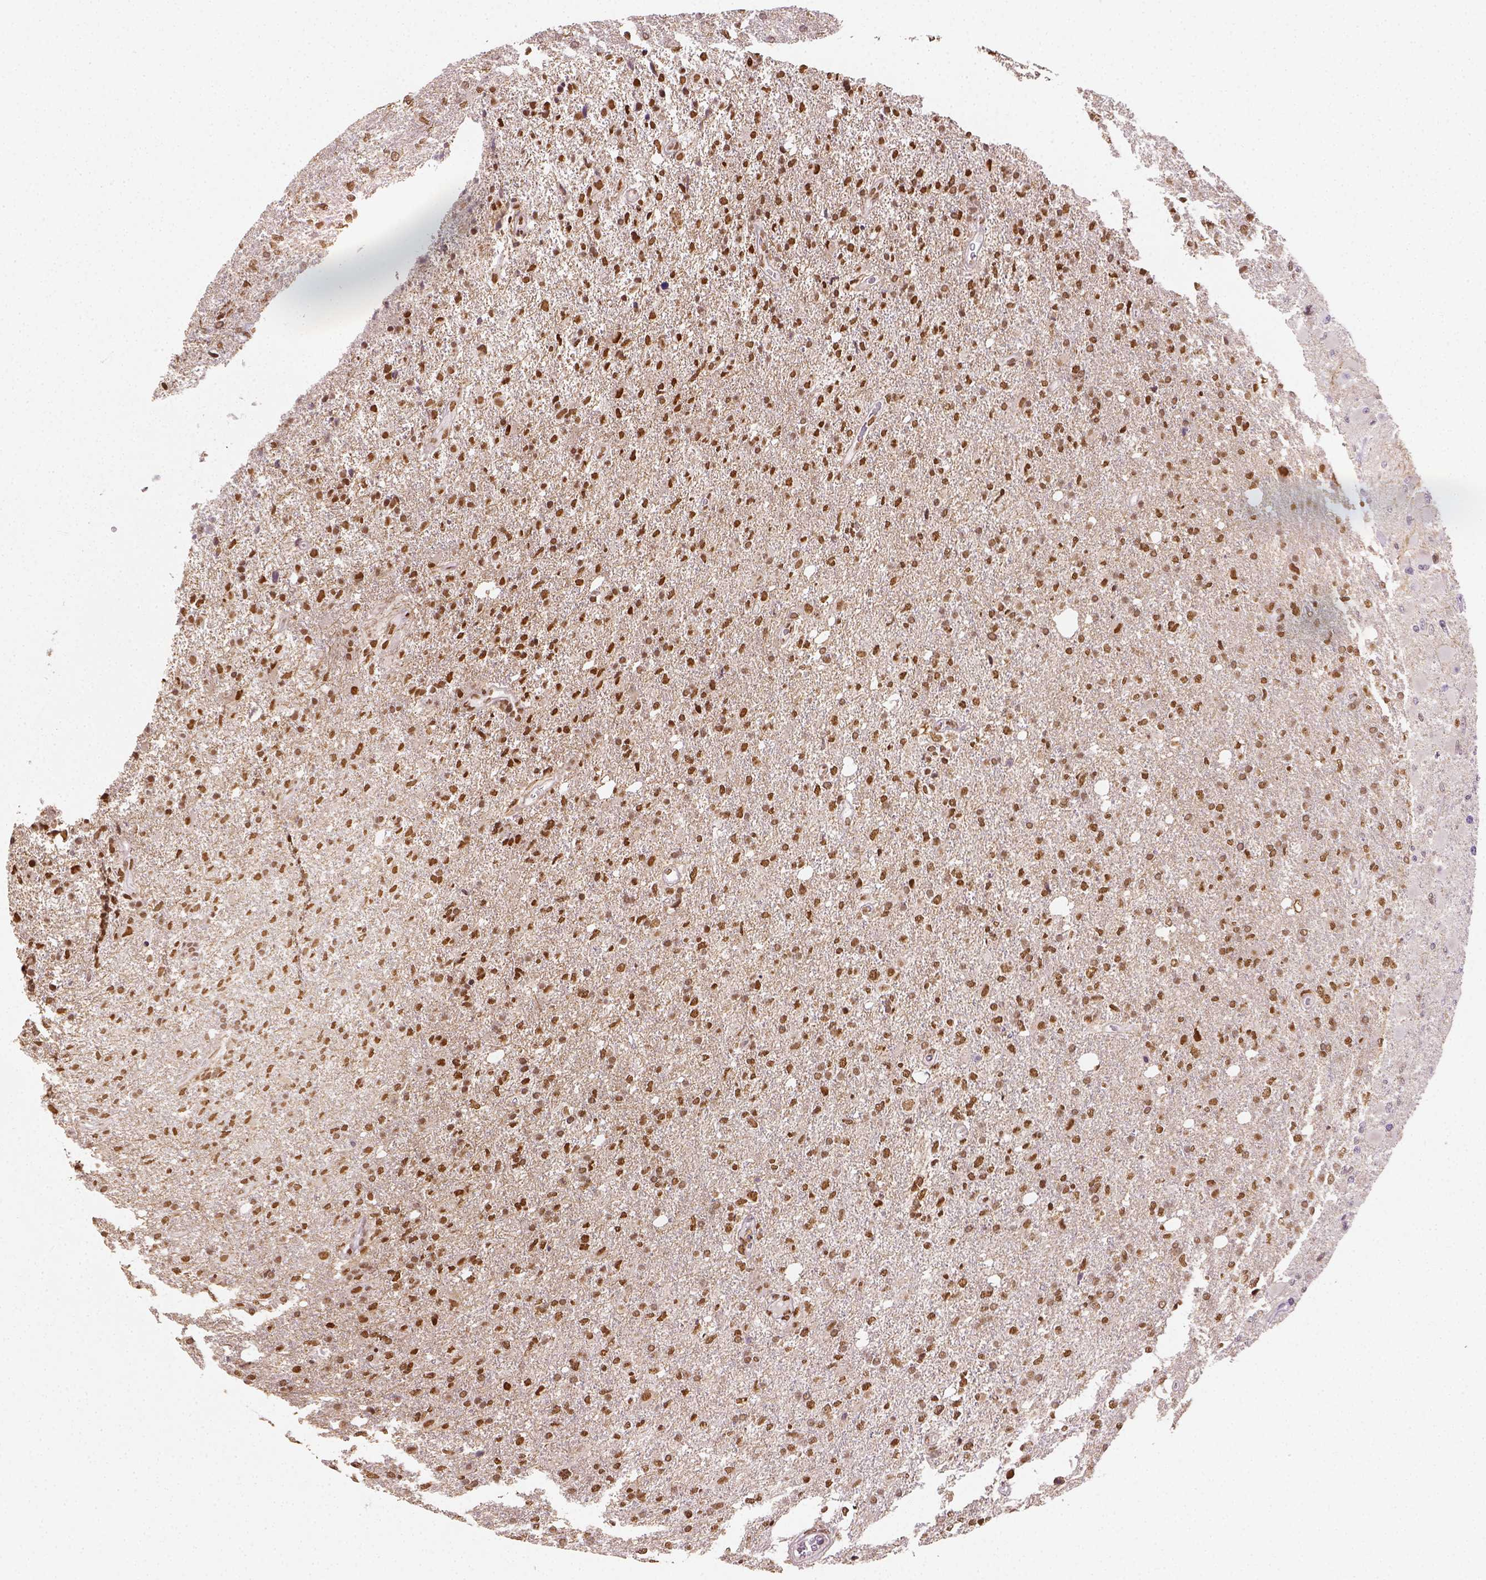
{"staining": {"intensity": "strong", "quantity": ">75%", "location": "nuclear"}, "tissue": "glioma", "cell_type": "Tumor cells", "image_type": "cancer", "snomed": [{"axis": "morphology", "description": "Glioma, malignant, High grade"}, {"axis": "topography", "description": "Cerebral cortex"}], "caption": "Protein staining exhibits strong nuclear staining in about >75% of tumor cells in glioma.", "gene": "FANCE", "patient": {"sex": "male", "age": 70}}